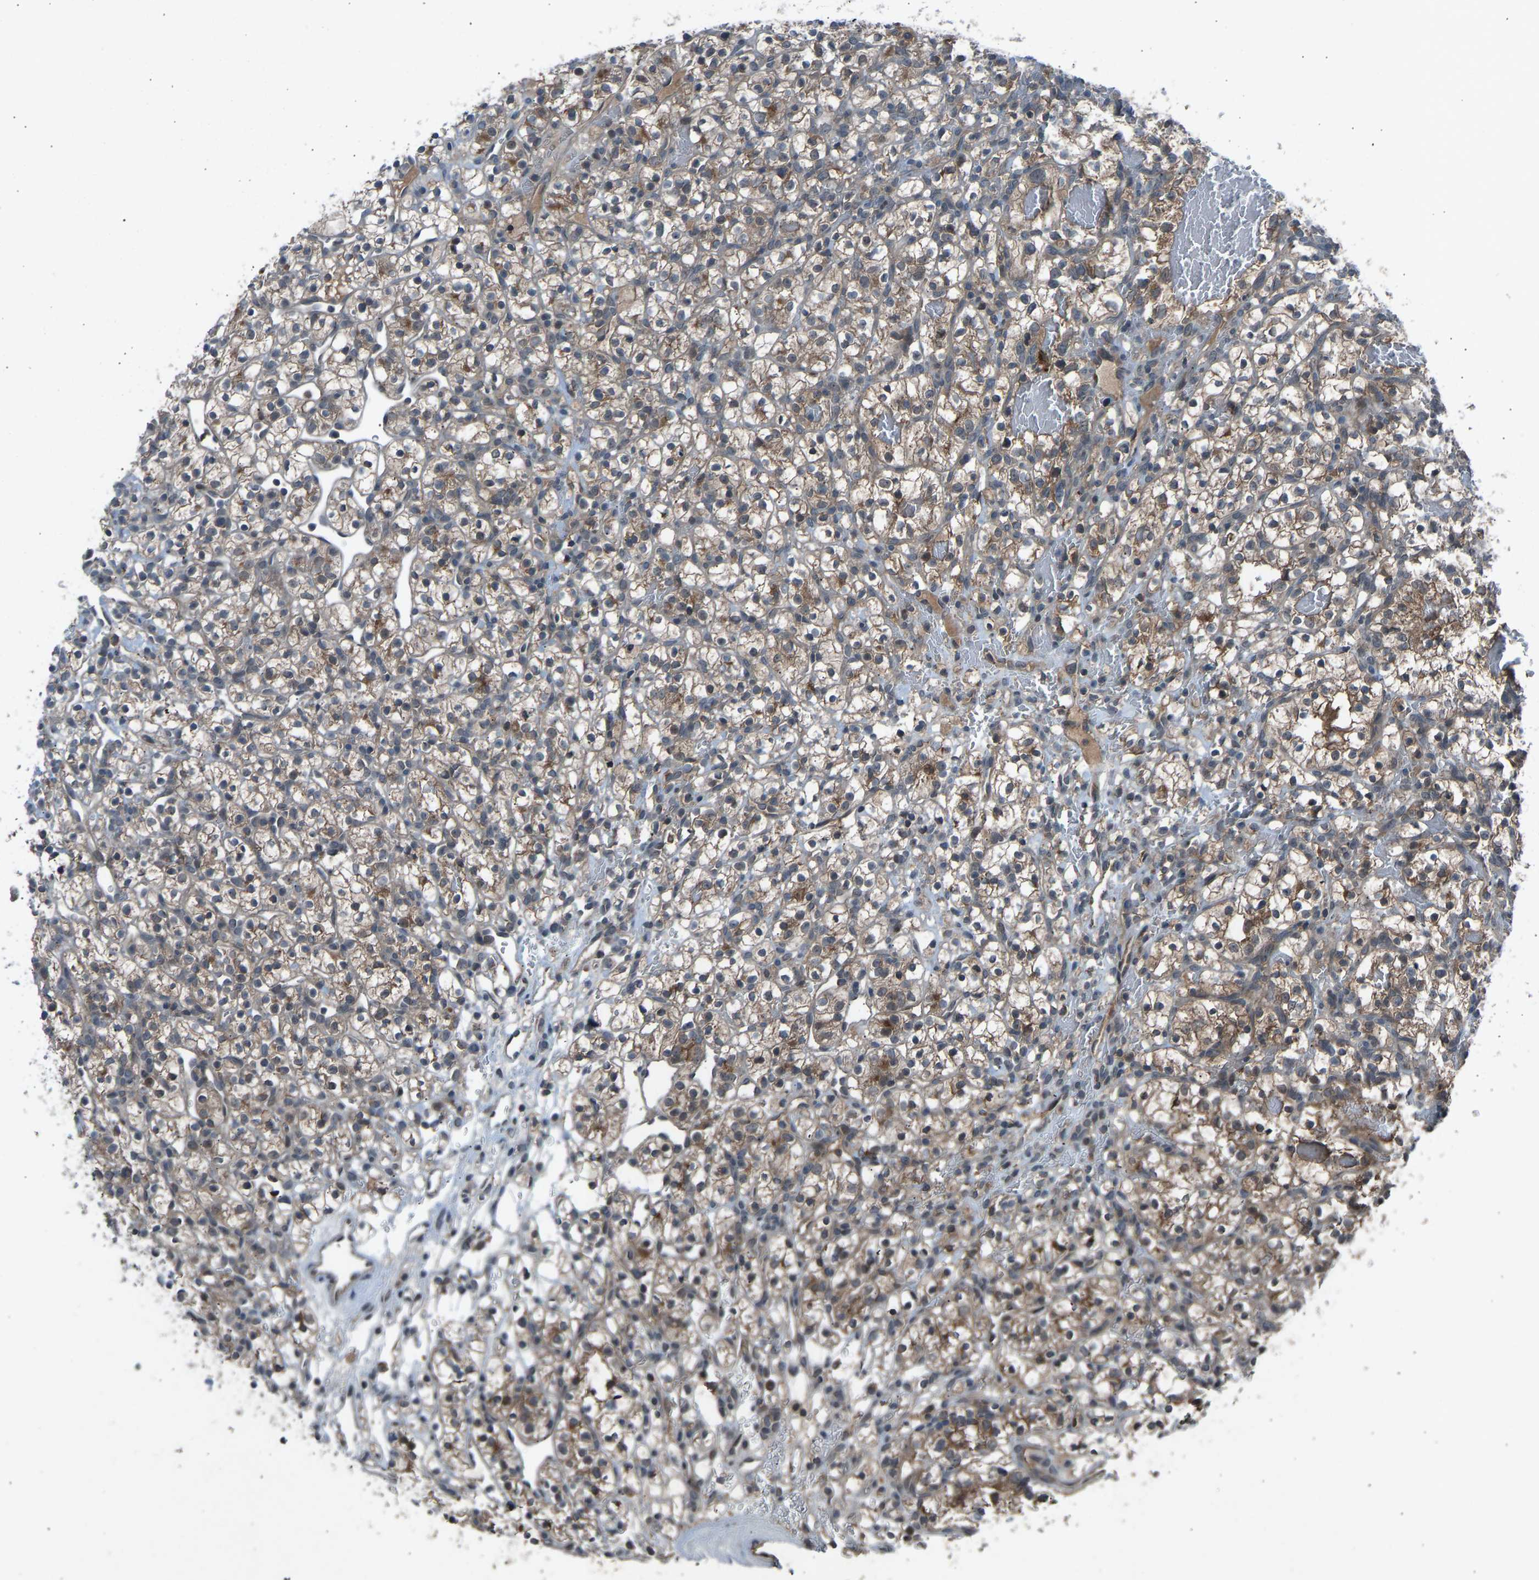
{"staining": {"intensity": "moderate", "quantity": ">75%", "location": "cytoplasmic/membranous"}, "tissue": "renal cancer", "cell_type": "Tumor cells", "image_type": "cancer", "snomed": [{"axis": "morphology", "description": "Adenocarcinoma, NOS"}, {"axis": "topography", "description": "Kidney"}], "caption": "Immunohistochemistry (IHC) of human adenocarcinoma (renal) reveals medium levels of moderate cytoplasmic/membranous staining in approximately >75% of tumor cells.", "gene": "SLC43A1", "patient": {"sex": "female", "age": 57}}